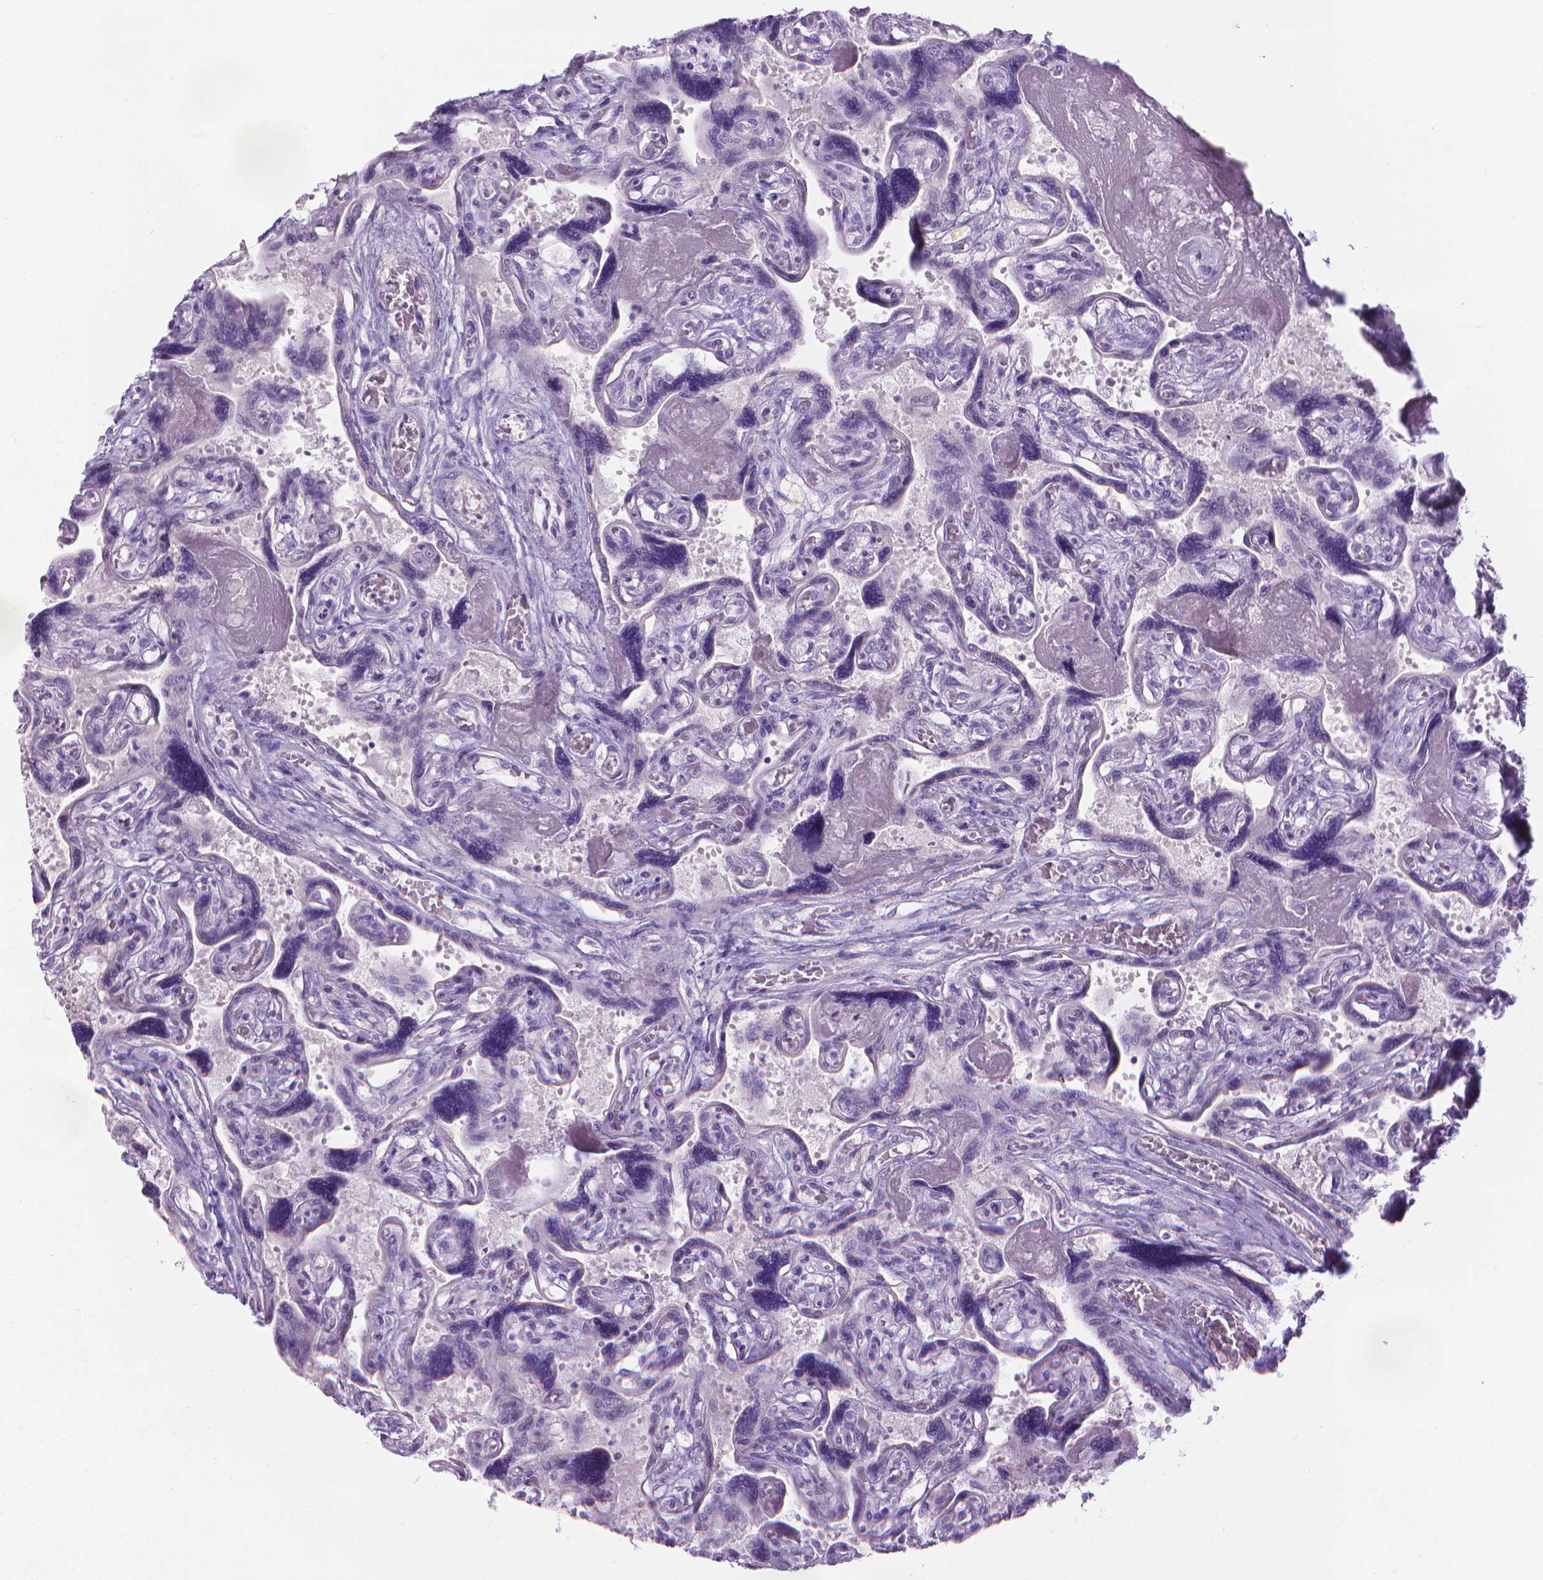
{"staining": {"intensity": "negative", "quantity": "none", "location": "none"}, "tissue": "placenta", "cell_type": "Trophoblastic cells", "image_type": "normal", "snomed": [{"axis": "morphology", "description": "Normal tissue, NOS"}, {"axis": "topography", "description": "Placenta"}], "caption": "High power microscopy photomicrograph of an IHC histopathology image of normal placenta, revealing no significant expression in trophoblastic cells.", "gene": "SPAG6", "patient": {"sex": "female", "age": 32}}